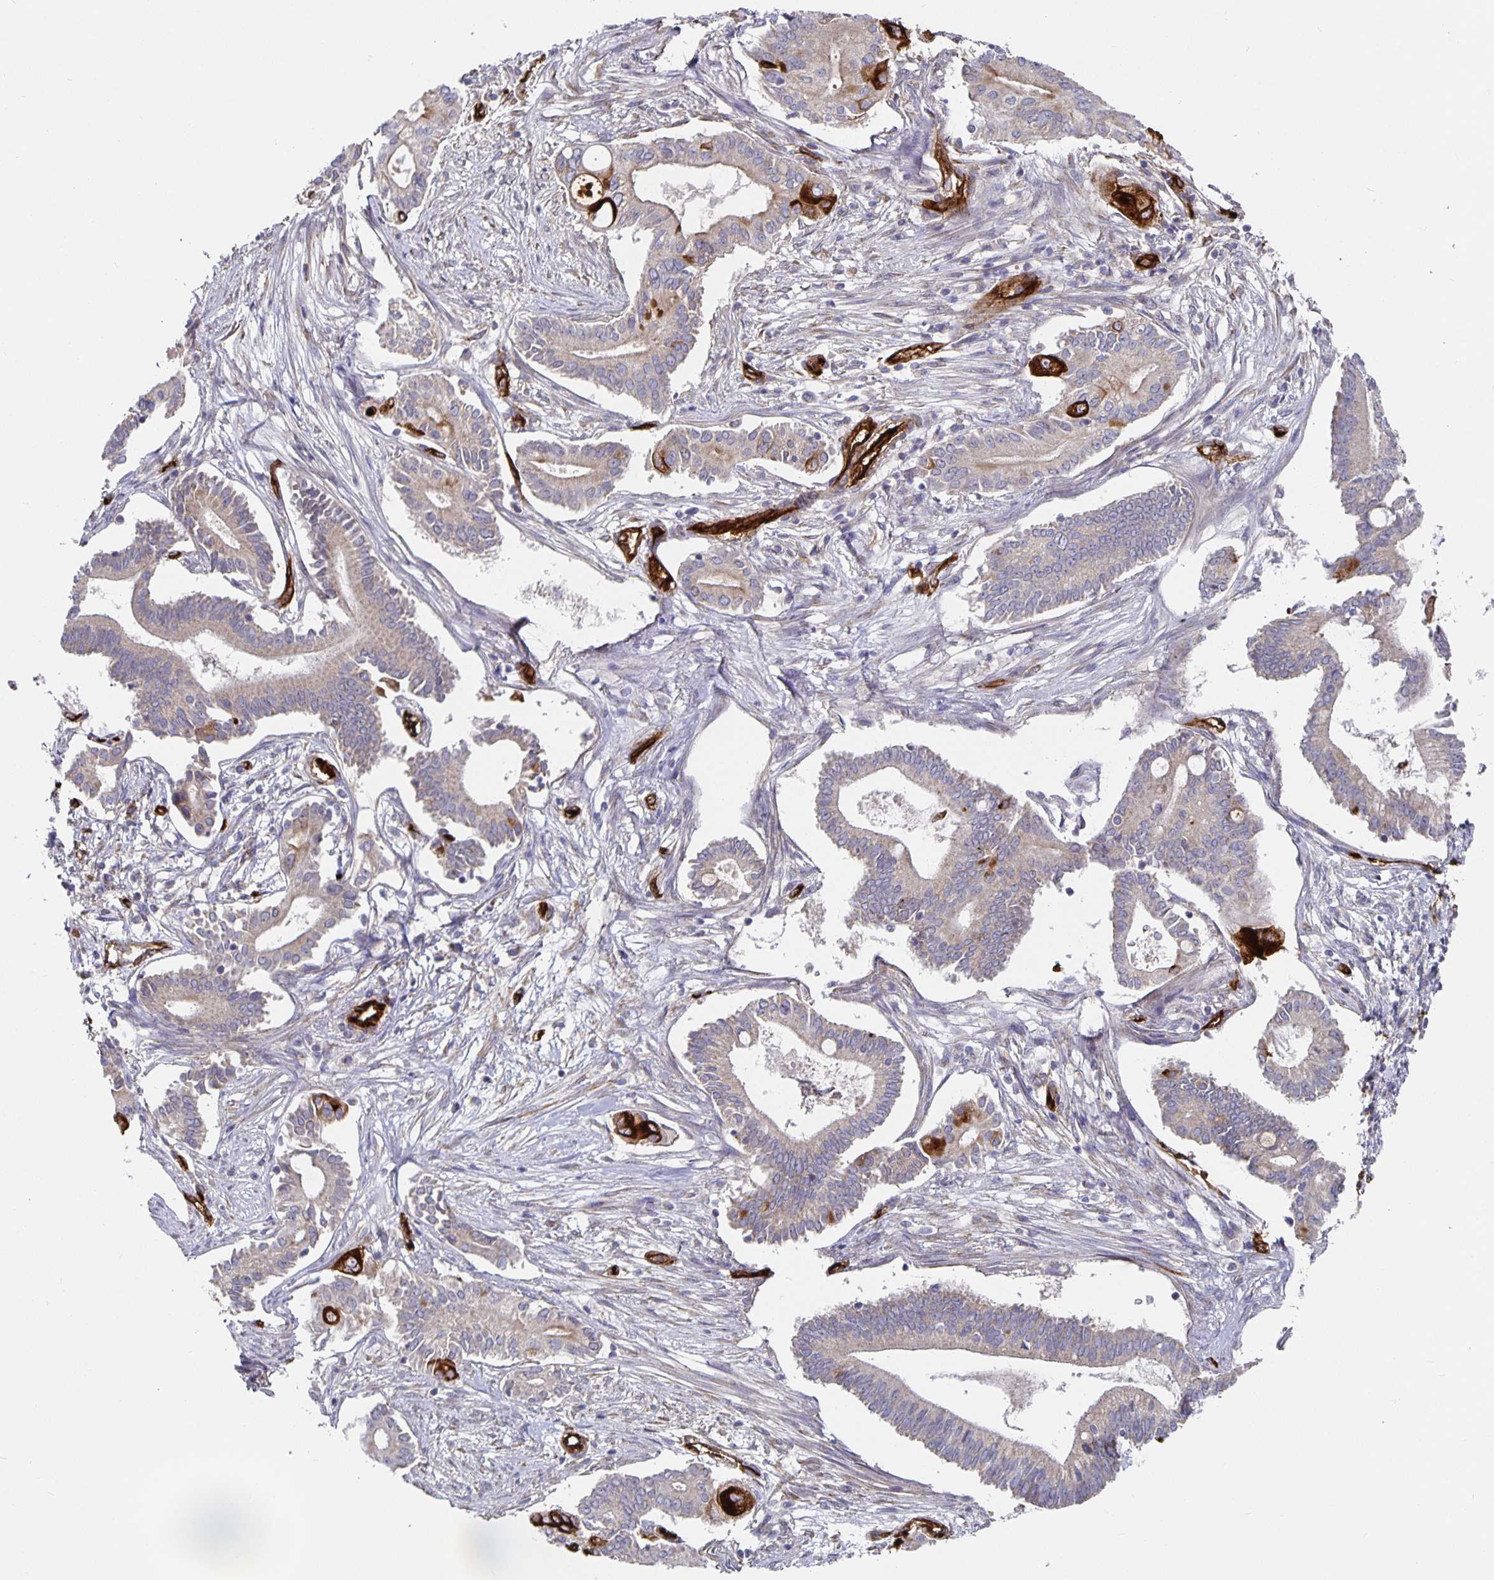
{"staining": {"intensity": "strong", "quantity": "<25%", "location": "cytoplasmic/membranous"}, "tissue": "pancreatic cancer", "cell_type": "Tumor cells", "image_type": "cancer", "snomed": [{"axis": "morphology", "description": "Adenocarcinoma, NOS"}, {"axis": "topography", "description": "Pancreas"}], "caption": "Tumor cells demonstrate strong cytoplasmic/membranous positivity in approximately <25% of cells in pancreatic cancer (adenocarcinoma).", "gene": "PODXL", "patient": {"sex": "female", "age": 68}}